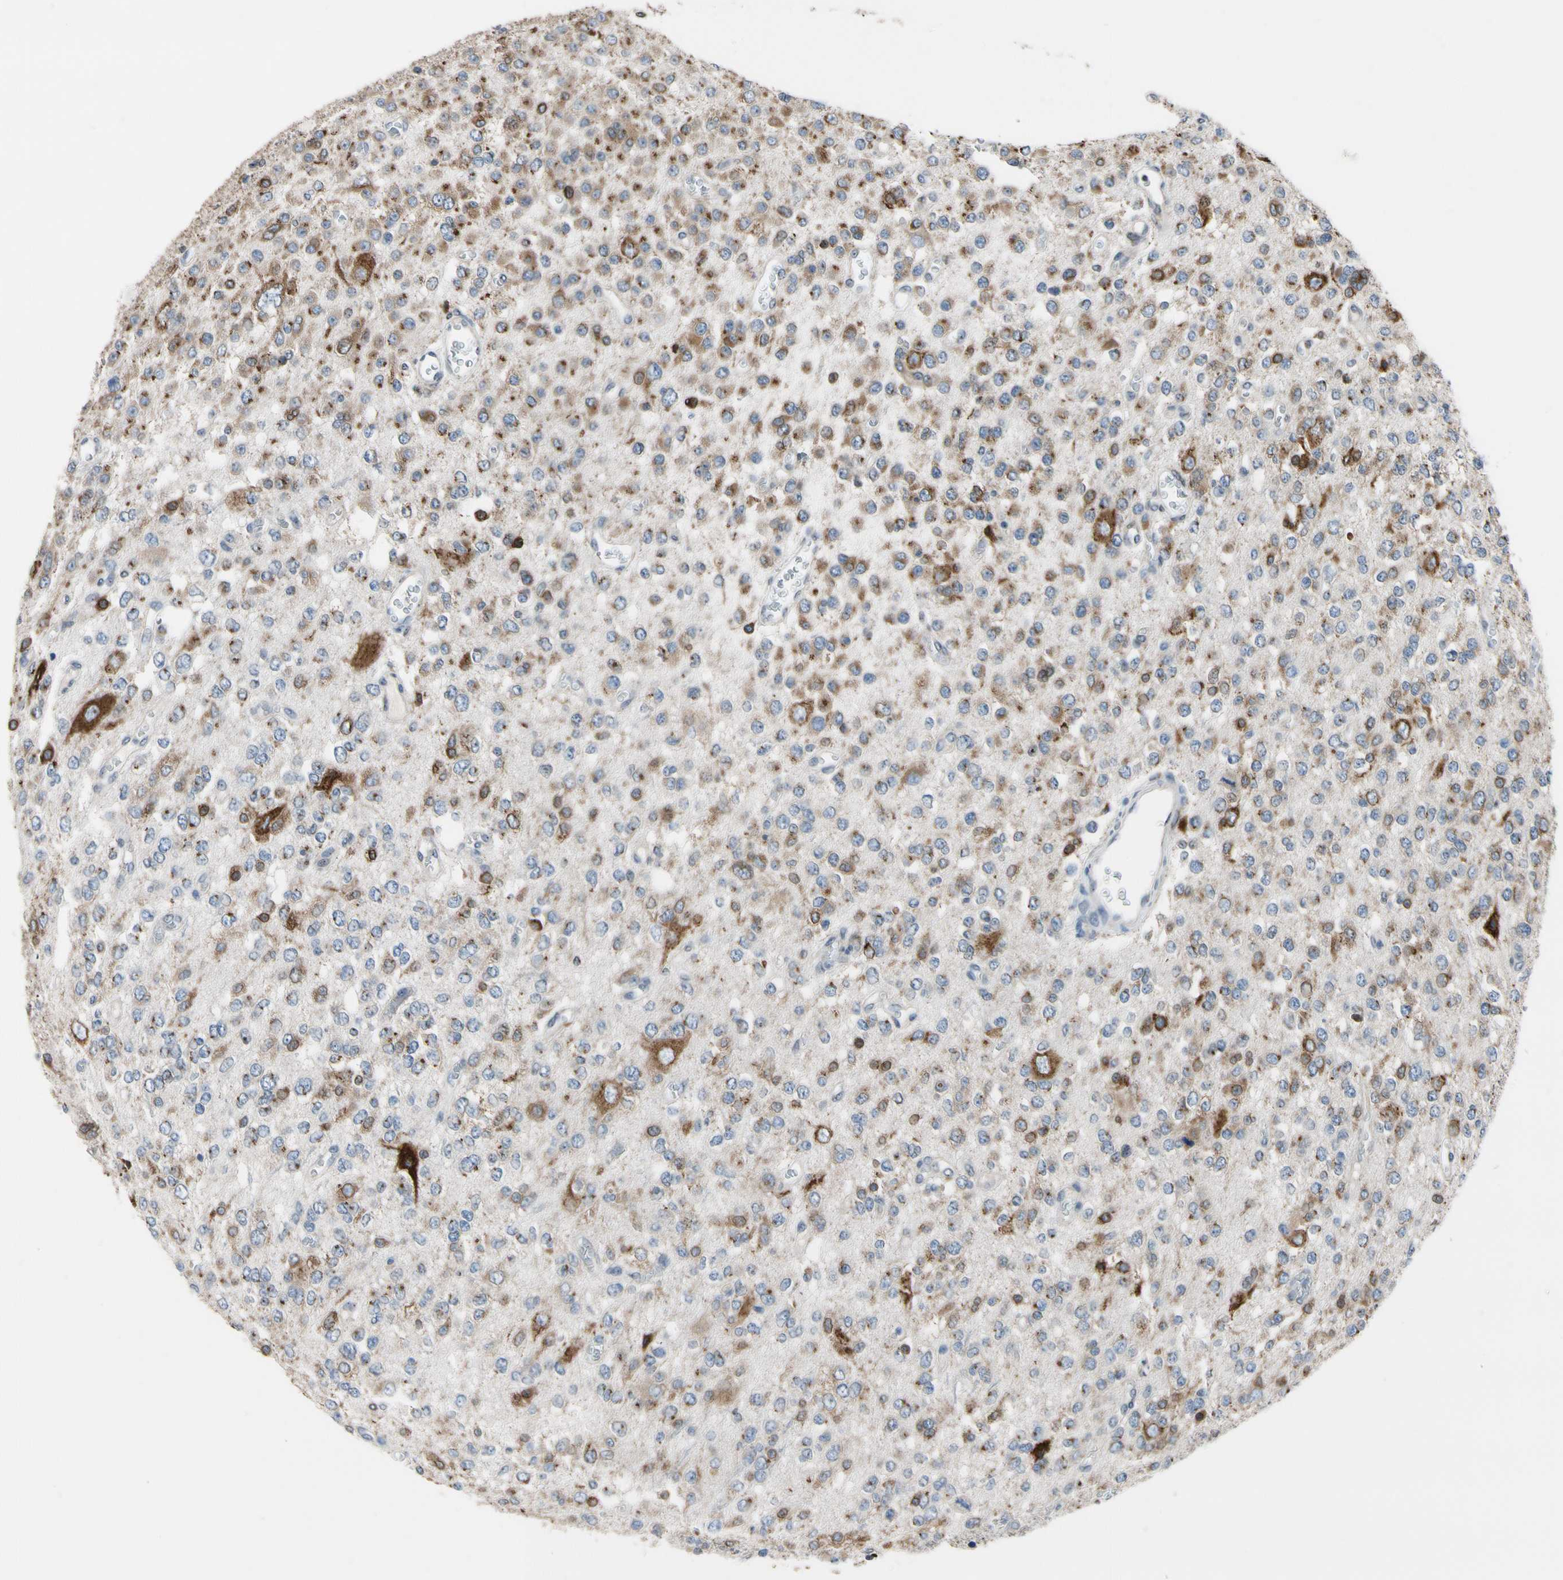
{"staining": {"intensity": "moderate", "quantity": ">75%", "location": "cytoplasmic/membranous"}, "tissue": "glioma", "cell_type": "Tumor cells", "image_type": "cancer", "snomed": [{"axis": "morphology", "description": "Glioma, malignant, Low grade"}, {"axis": "topography", "description": "Brain"}], "caption": "Immunohistochemical staining of human malignant low-grade glioma reveals medium levels of moderate cytoplasmic/membranous protein expression in approximately >75% of tumor cells.", "gene": "TMED7", "patient": {"sex": "male", "age": 38}}